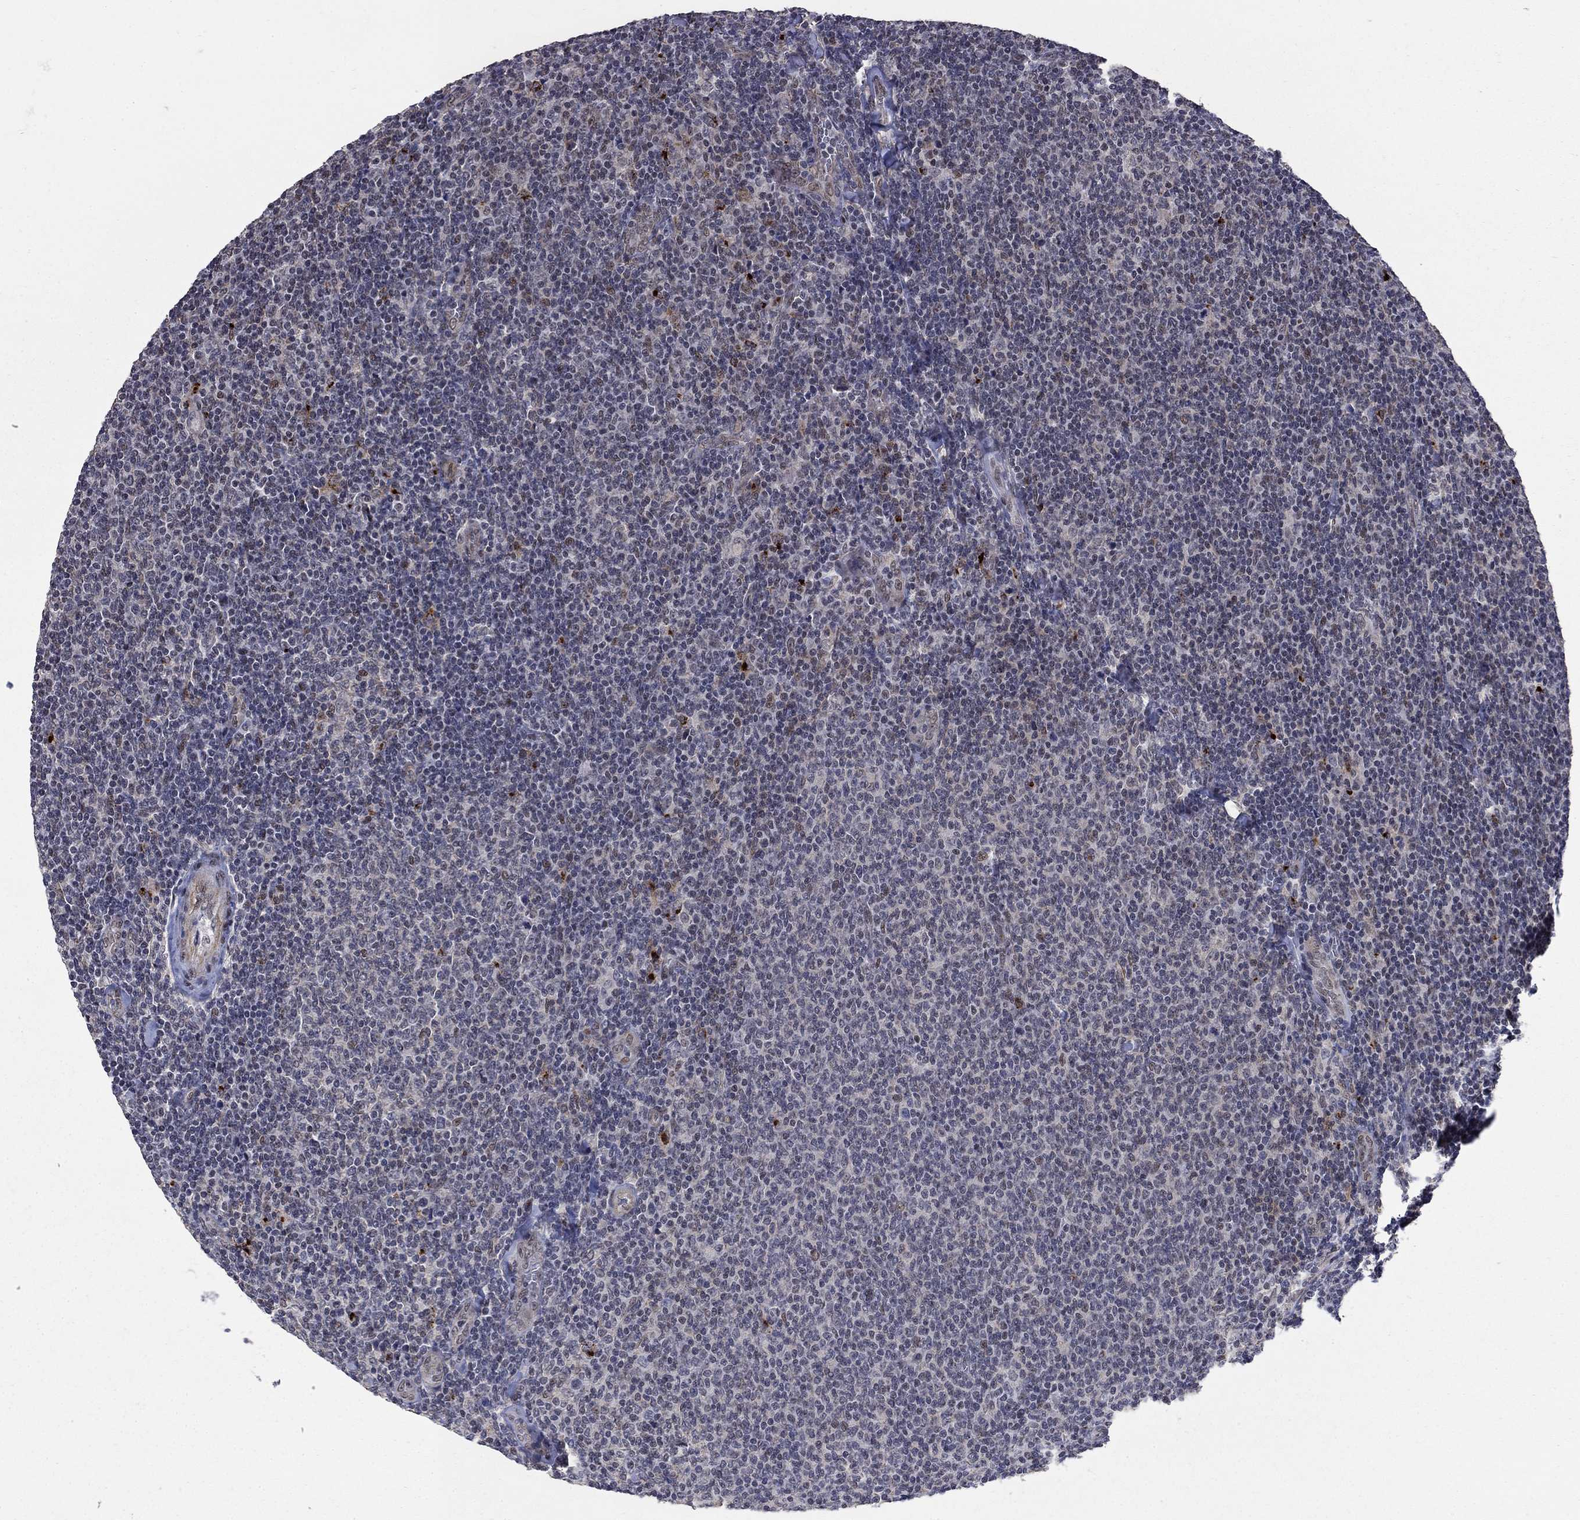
{"staining": {"intensity": "negative", "quantity": "none", "location": "none"}, "tissue": "lymphoma", "cell_type": "Tumor cells", "image_type": "cancer", "snomed": [{"axis": "morphology", "description": "Malignant lymphoma, non-Hodgkin's type, Low grade"}, {"axis": "topography", "description": "Lymph node"}], "caption": "Tumor cells show no significant protein staining in malignant lymphoma, non-Hodgkin's type (low-grade).", "gene": "GRIA3", "patient": {"sex": "male", "age": 52}}